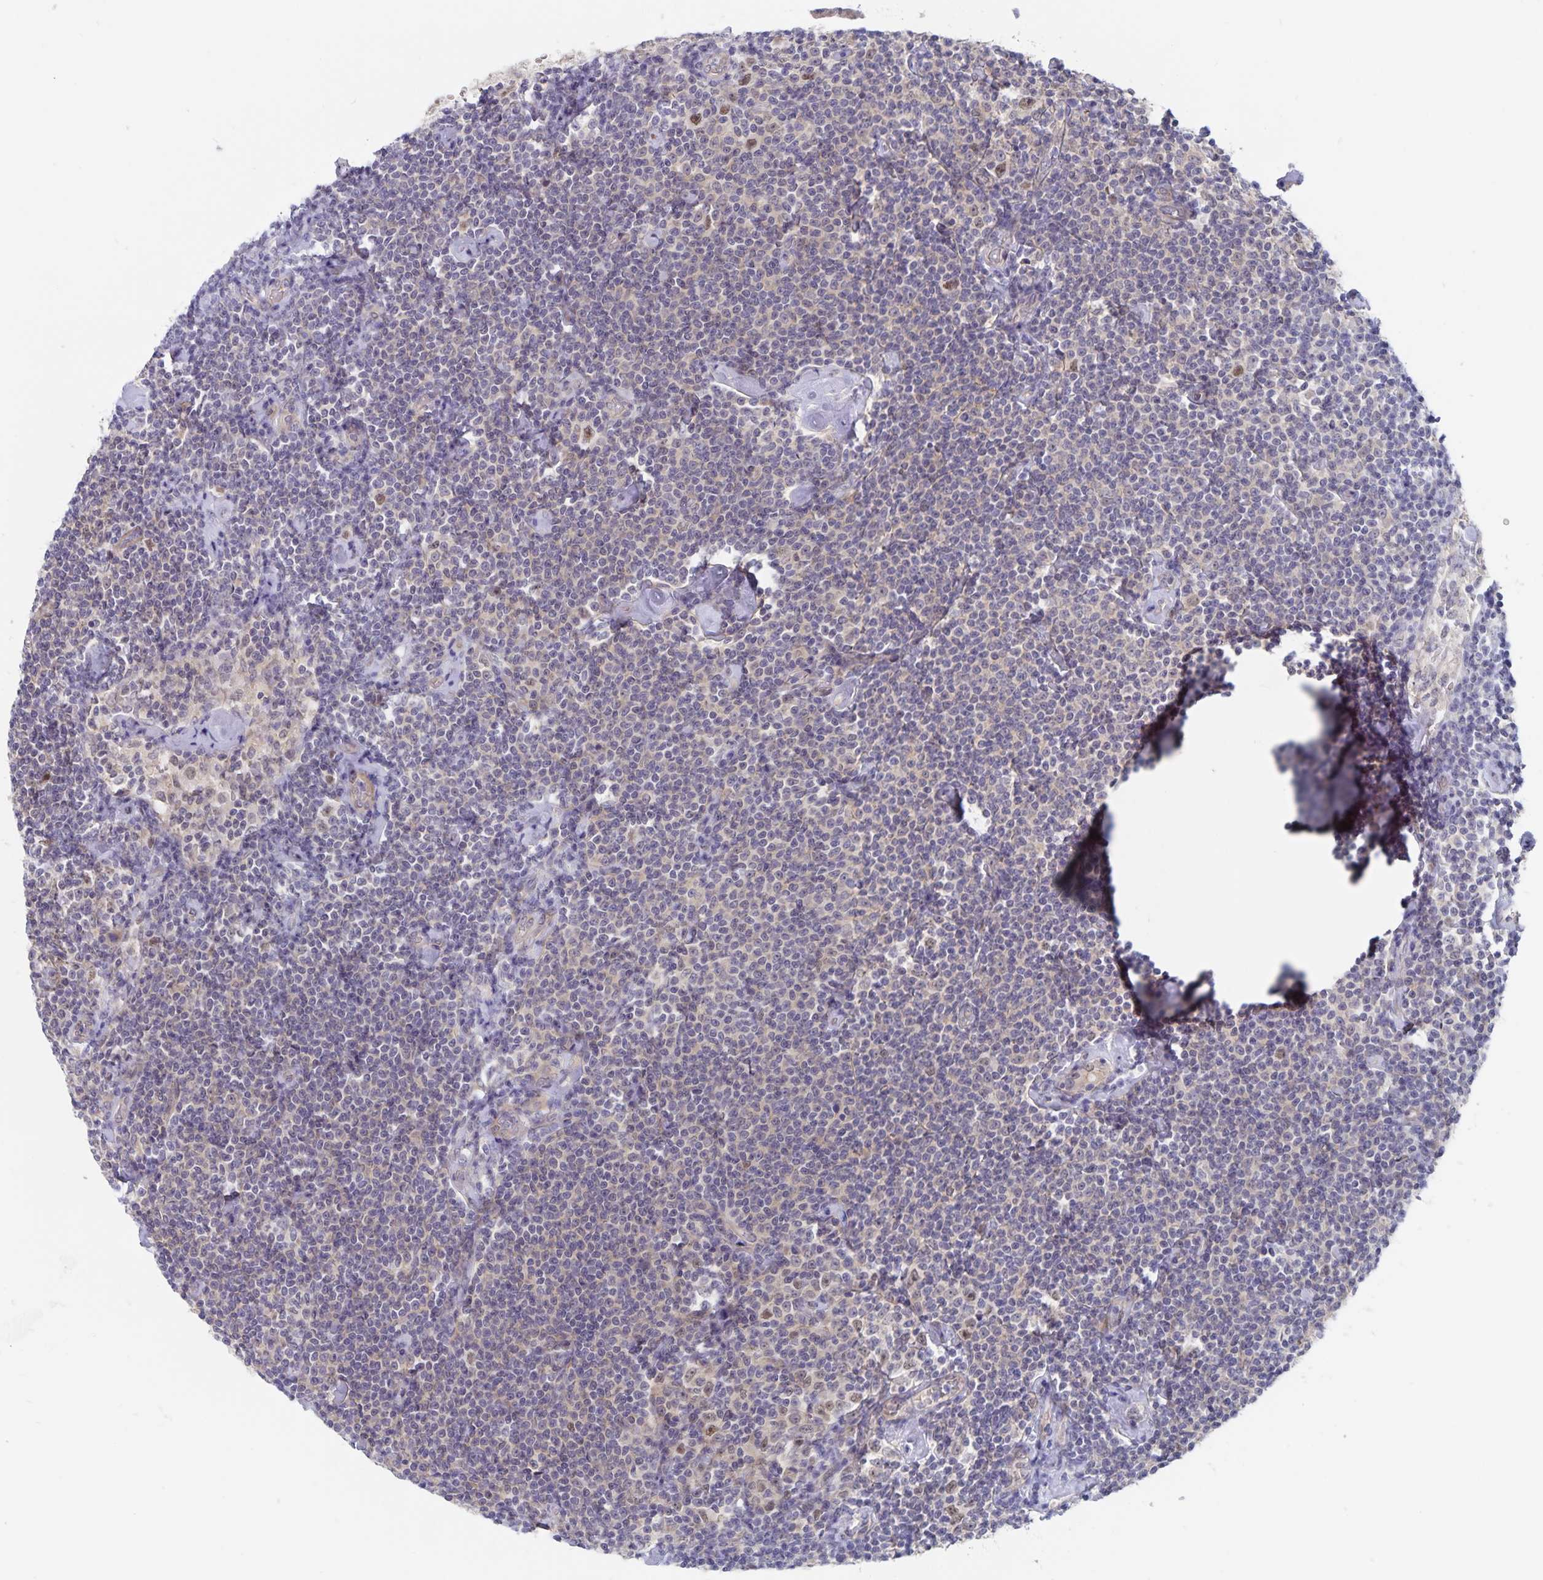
{"staining": {"intensity": "negative", "quantity": "none", "location": "none"}, "tissue": "lymphoma", "cell_type": "Tumor cells", "image_type": "cancer", "snomed": [{"axis": "morphology", "description": "Malignant lymphoma, non-Hodgkin's type, Low grade"}, {"axis": "topography", "description": "Lymph node"}], "caption": "An image of lymphoma stained for a protein demonstrates no brown staining in tumor cells.", "gene": "BAG6", "patient": {"sex": "male", "age": 81}}